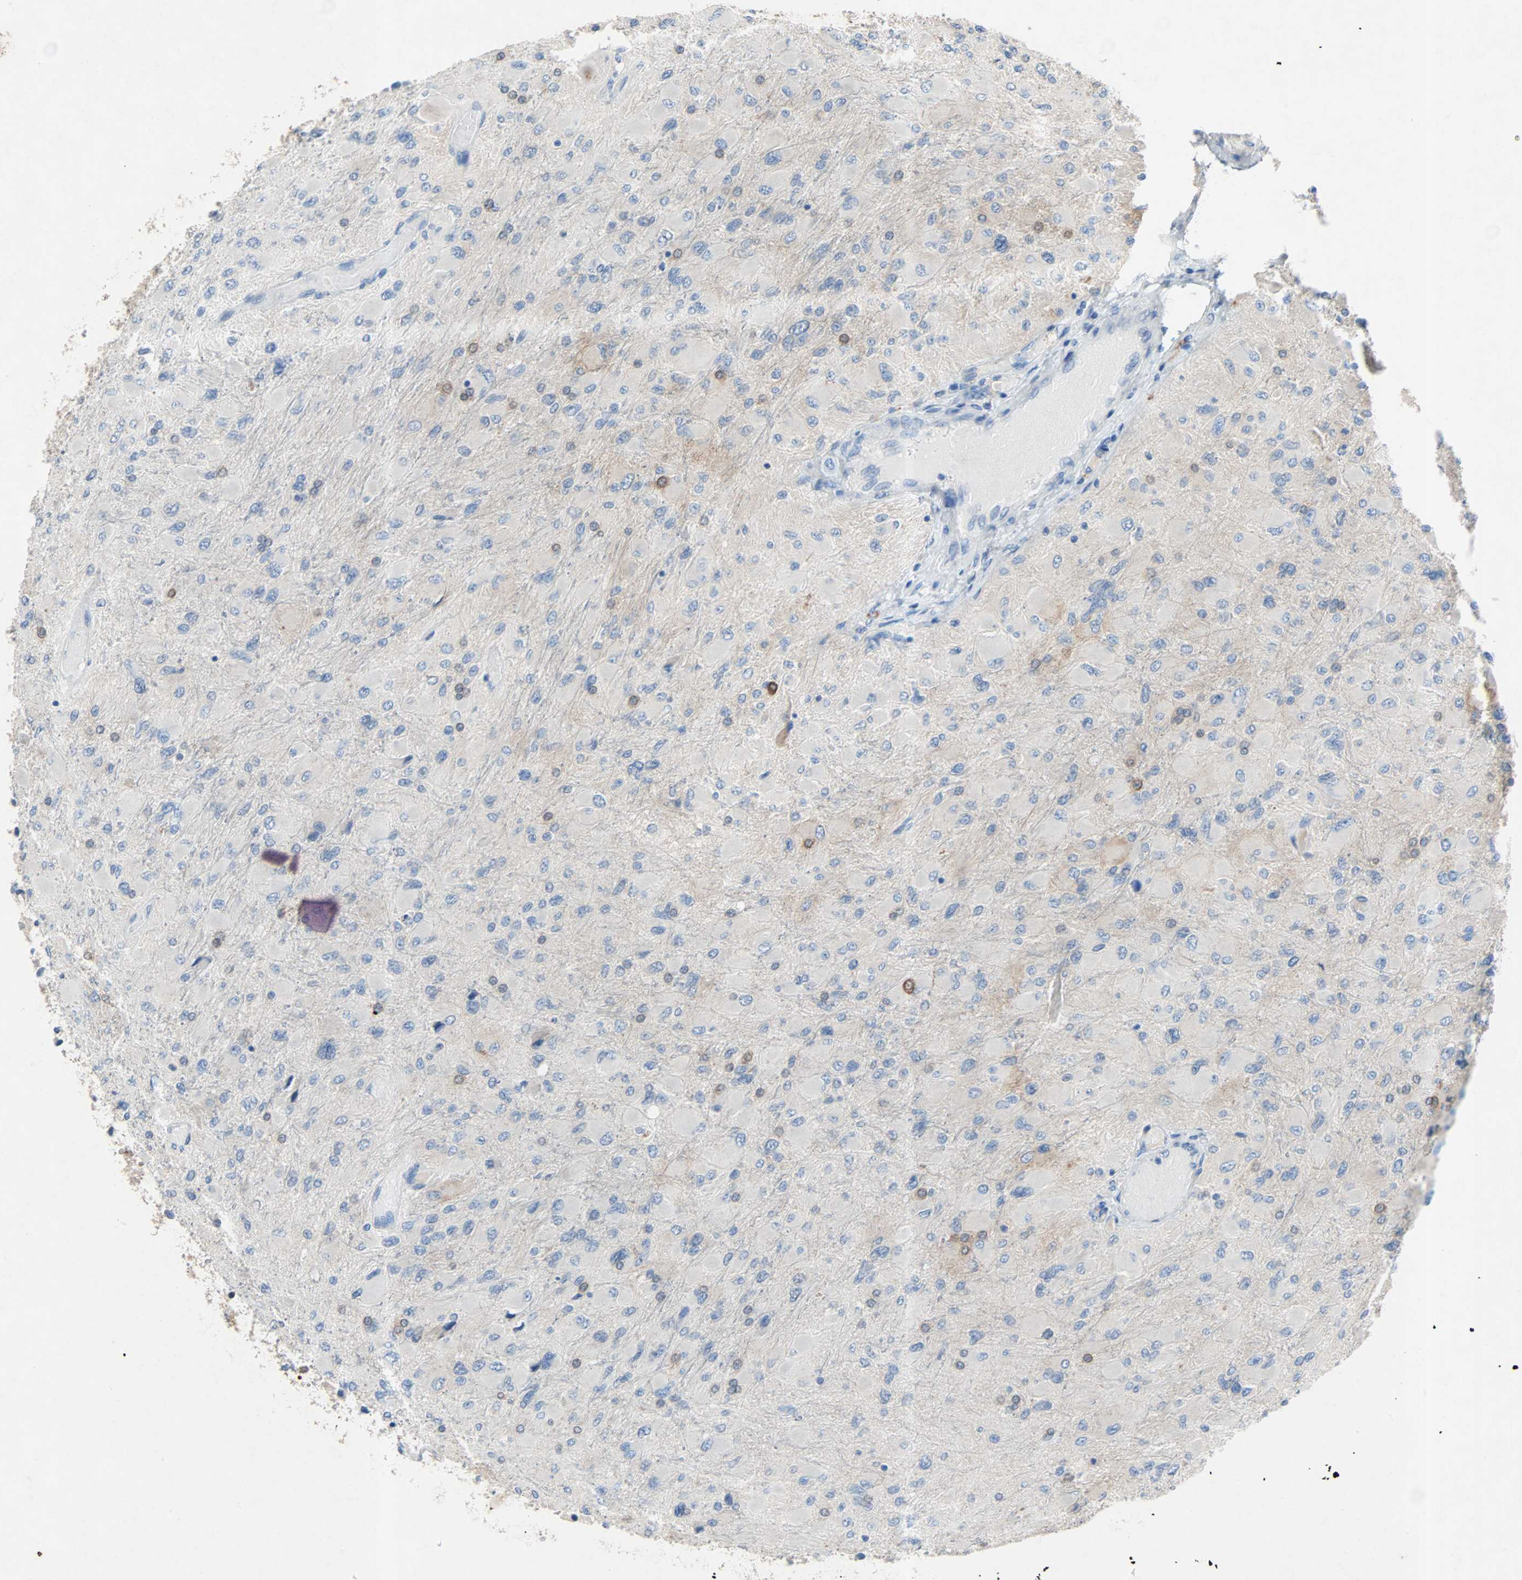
{"staining": {"intensity": "weak", "quantity": "<25%", "location": "cytoplasmic/membranous"}, "tissue": "glioma", "cell_type": "Tumor cells", "image_type": "cancer", "snomed": [{"axis": "morphology", "description": "Glioma, malignant, High grade"}, {"axis": "topography", "description": "Cerebral cortex"}], "caption": "High power microscopy histopathology image of an immunohistochemistry (IHC) photomicrograph of glioma, revealing no significant positivity in tumor cells.", "gene": "PCDHB2", "patient": {"sex": "female", "age": 36}}